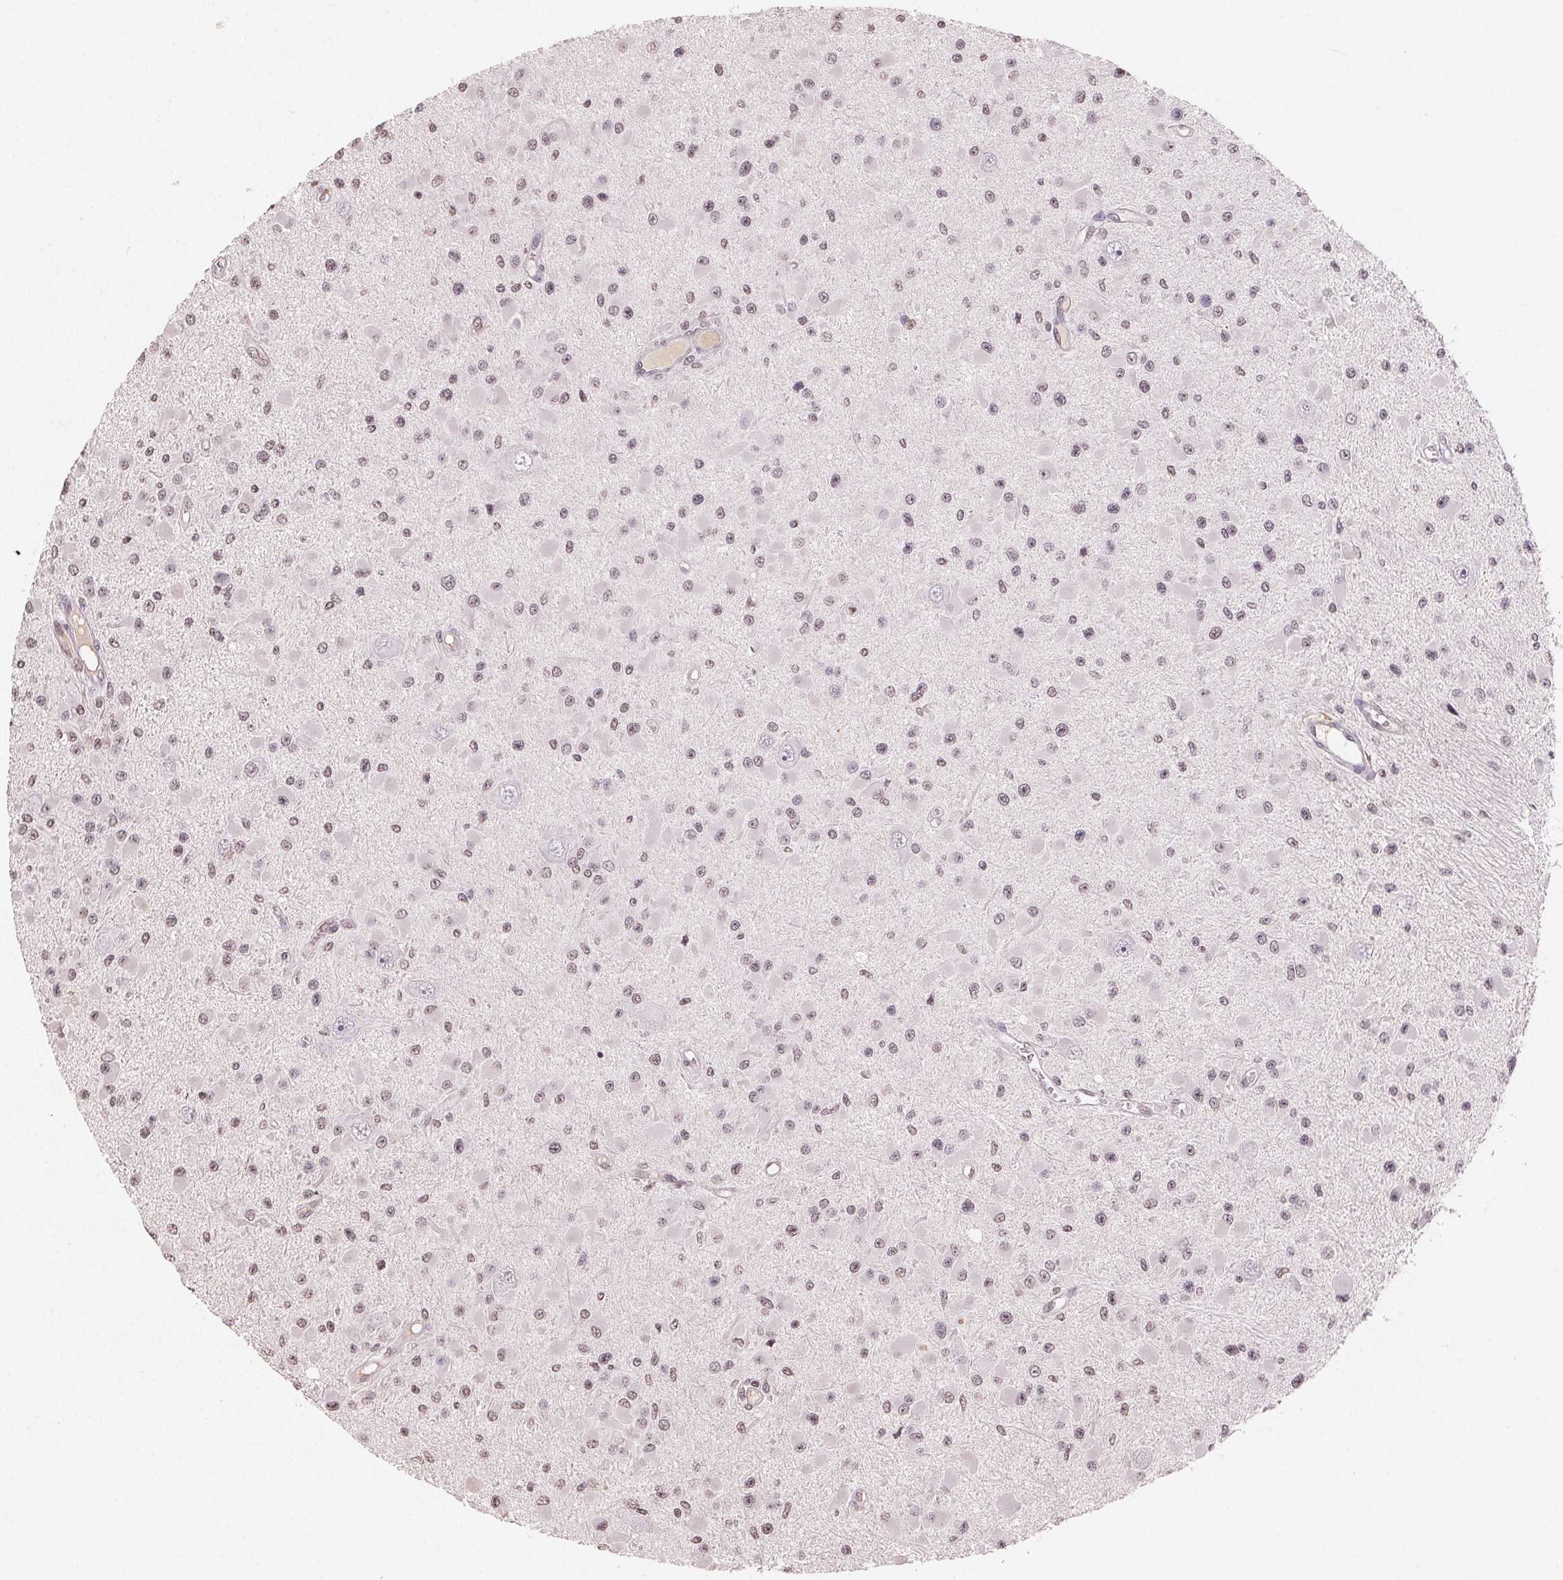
{"staining": {"intensity": "weak", "quantity": ">75%", "location": "nuclear"}, "tissue": "glioma", "cell_type": "Tumor cells", "image_type": "cancer", "snomed": [{"axis": "morphology", "description": "Glioma, malignant, High grade"}, {"axis": "topography", "description": "Brain"}], "caption": "The photomicrograph shows immunohistochemical staining of malignant high-grade glioma. There is weak nuclear positivity is present in about >75% of tumor cells.", "gene": "TBP", "patient": {"sex": "male", "age": 54}}